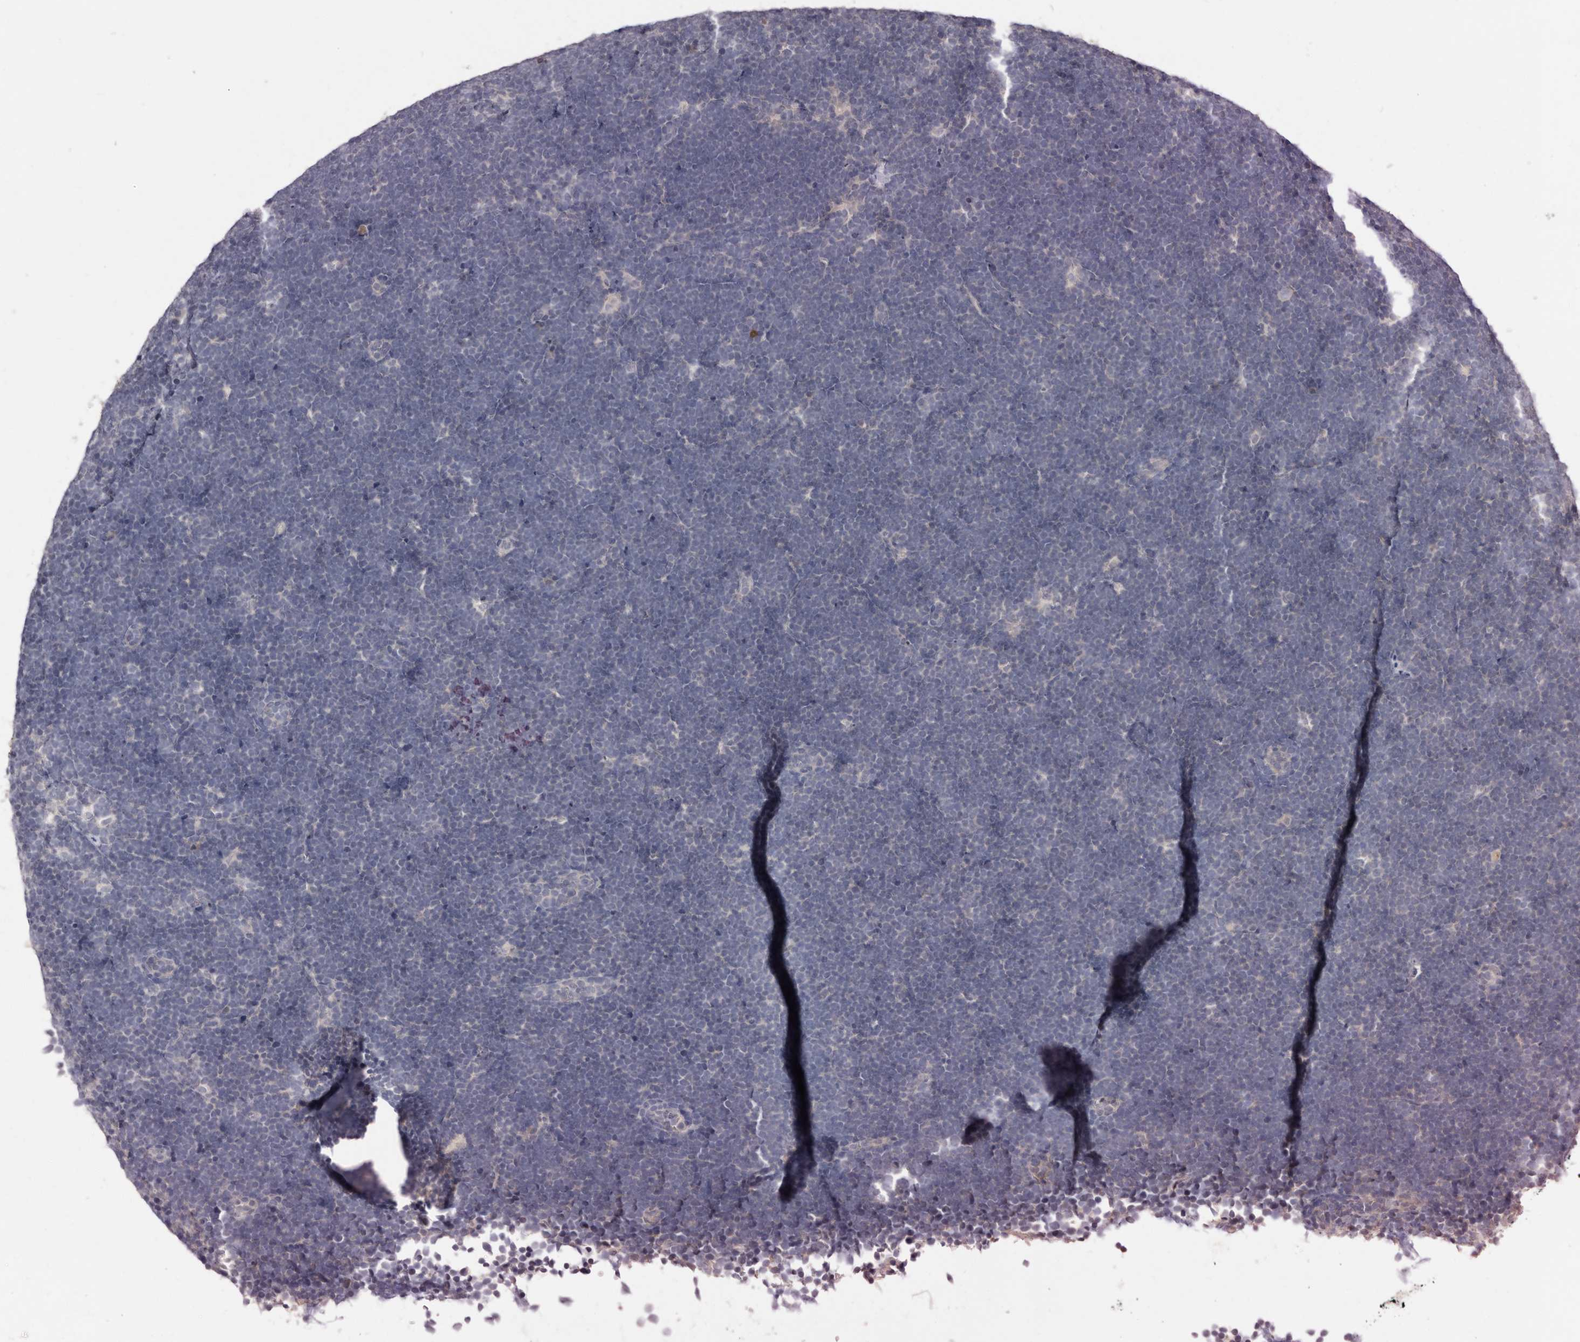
{"staining": {"intensity": "negative", "quantity": "none", "location": "none"}, "tissue": "lymphoma", "cell_type": "Tumor cells", "image_type": "cancer", "snomed": [{"axis": "morphology", "description": "Malignant lymphoma, non-Hodgkin's type, High grade"}, {"axis": "topography", "description": "Lymph node"}], "caption": "Immunohistochemistry (IHC) histopathology image of neoplastic tissue: human high-grade malignant lymphoma, non-Hodgkin's type stained with DAB (3,3'-diaminobenzidine) demonstrates no significant protein positivity in tumor cells.", "gene": "DOP1A", "patient": {"sex": "male", "age": 13}}